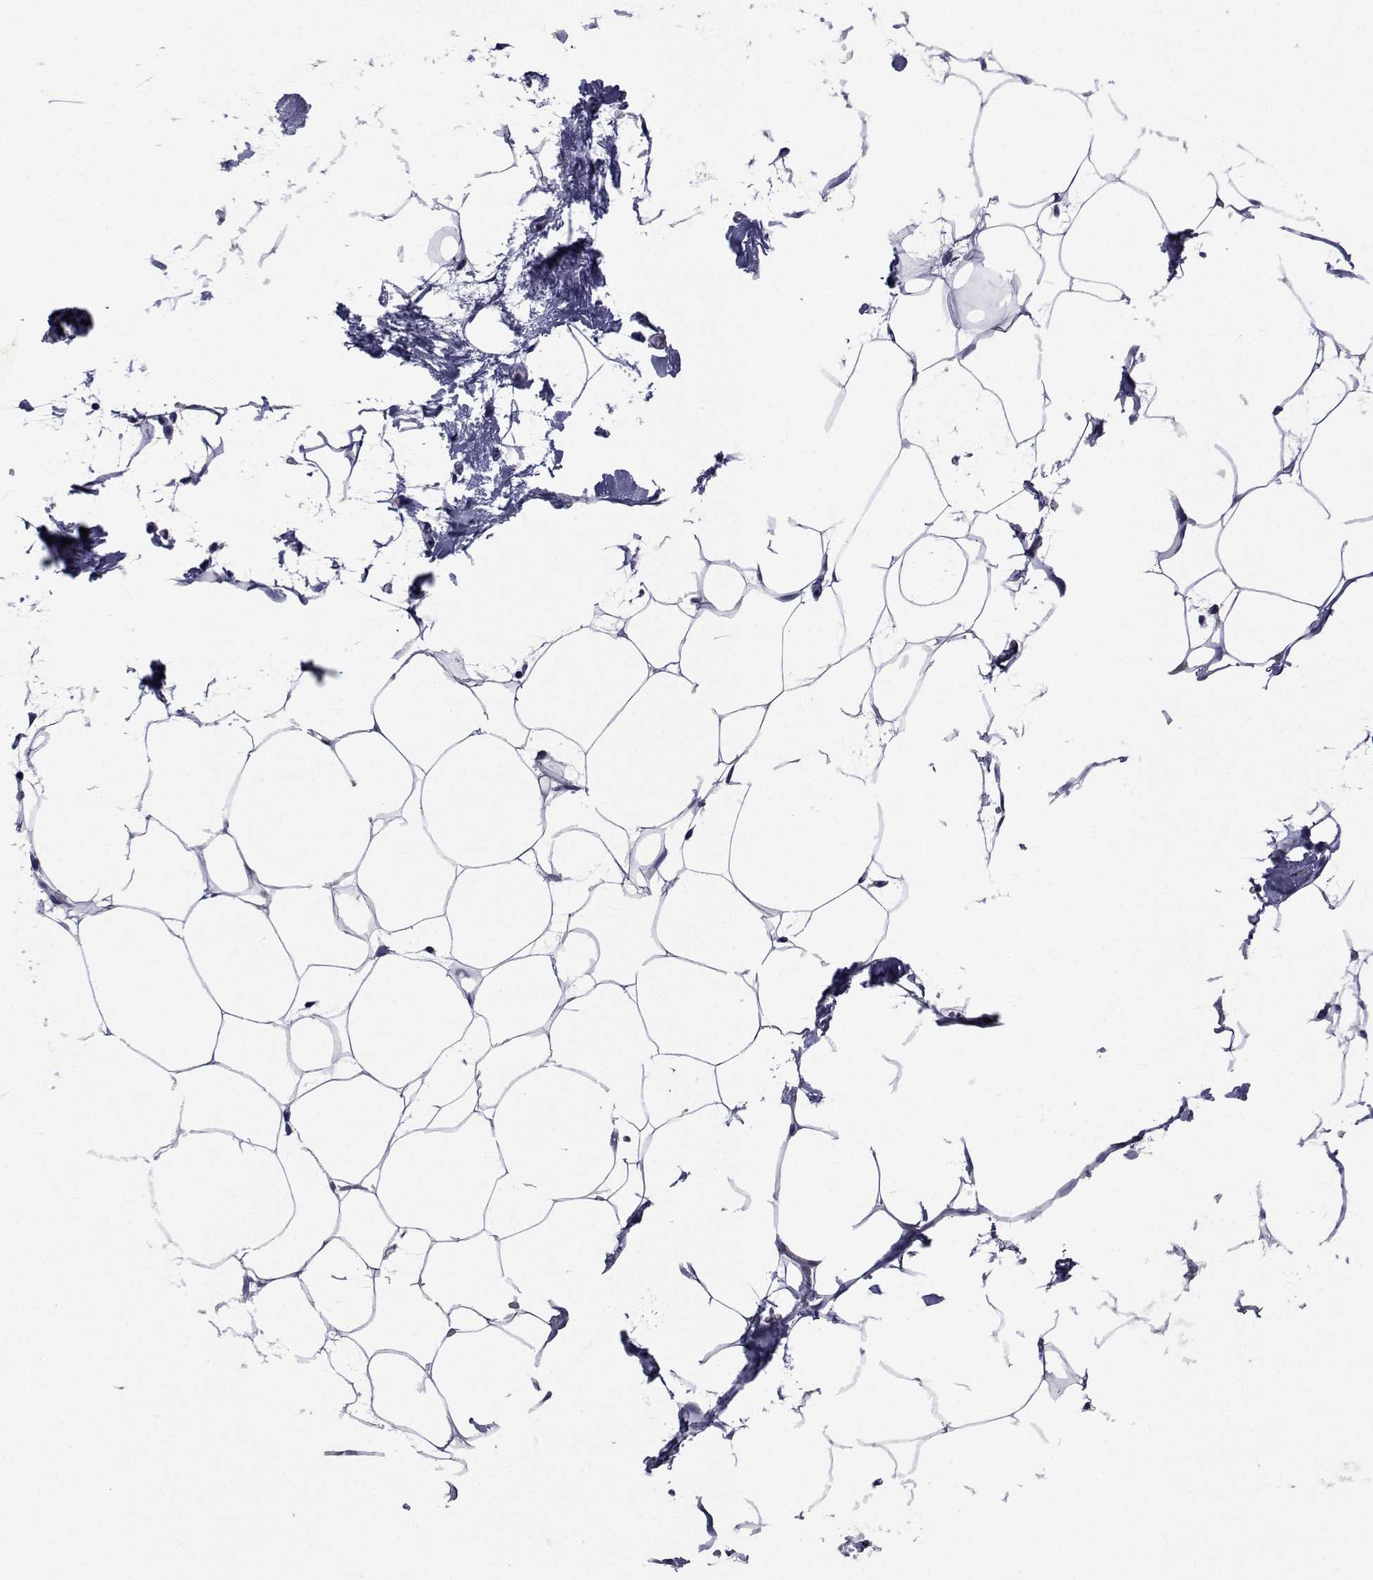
{"staining": {"intensity": "negative", "quantity": "none", "location": "none"}, "tissue": "adipose tissue", "cell_type": "Adipocytes", "image_type": "normal", "snomed": [{"axis": "morphology", "description": "Normal tissue, NOS"}, {"axis": "topography", "description": "Adipose tissue"}], "caption": "Benign adipose tissue was stained to show a protein in brown. There is no significant expression in adipocytes. (DAB immunohistochemistry (IHC), high magnification).", "gene": "SEMA5B", "patient": {"sex": "male", "age": 57}}